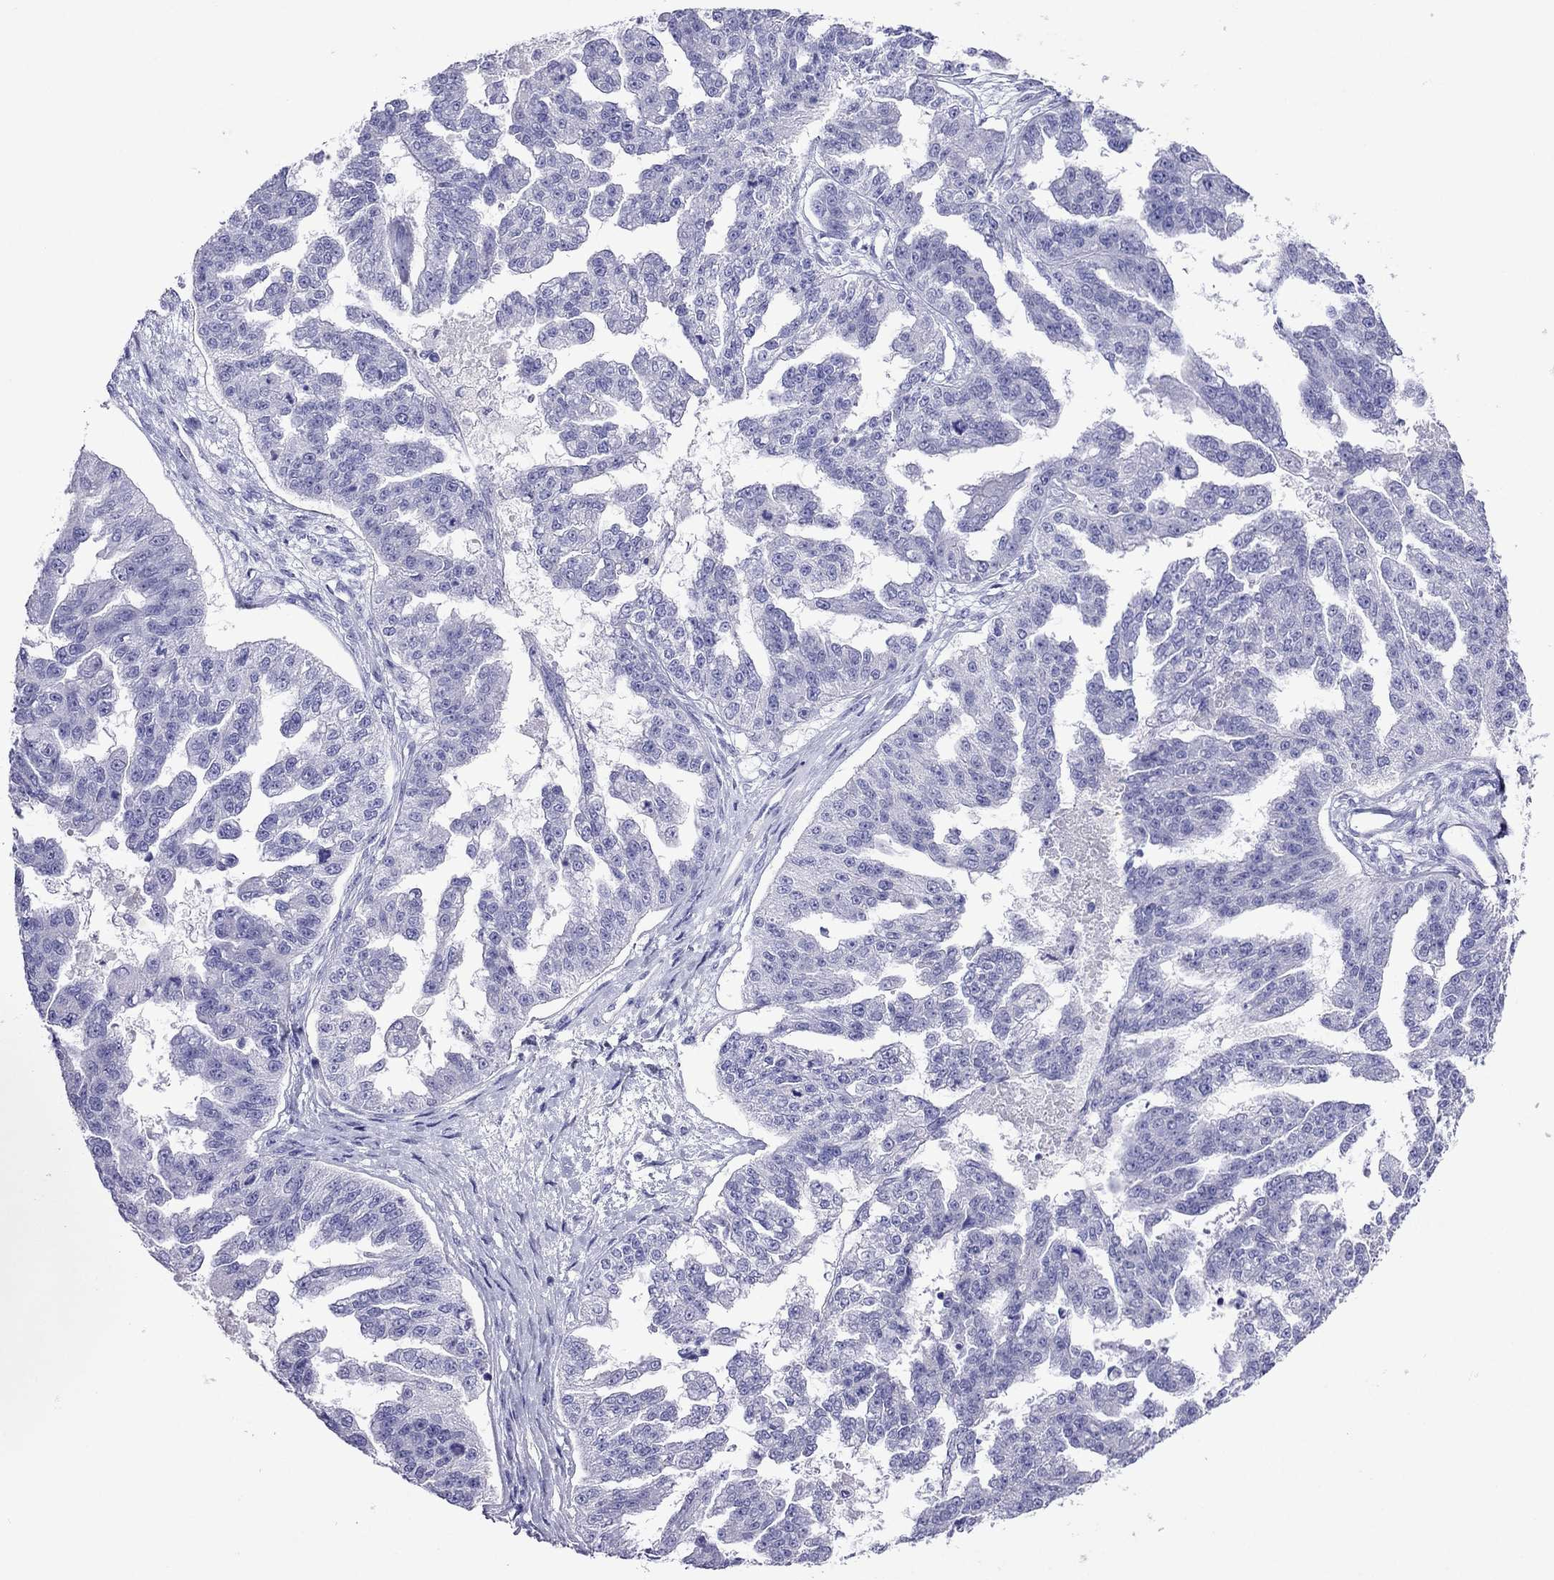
{"staining": {"intensity": "negative", "quantity": "none", "location": "none"}, "tissue": "ovarian cancer", "cell_type": "Tumor cells", "image_type": "cancer", "snomed": [{"axis": "morphology", "description": "Cystadenocarcinoma, serous, NOS"}, {"axis": "topography", "description": "Ovary"}], "caption": "Image shows no significant protein expression in tumor cells of ovarian cancer.", "gene": "PCDHA6", "patient": {"sex": "female", "age": 58}}